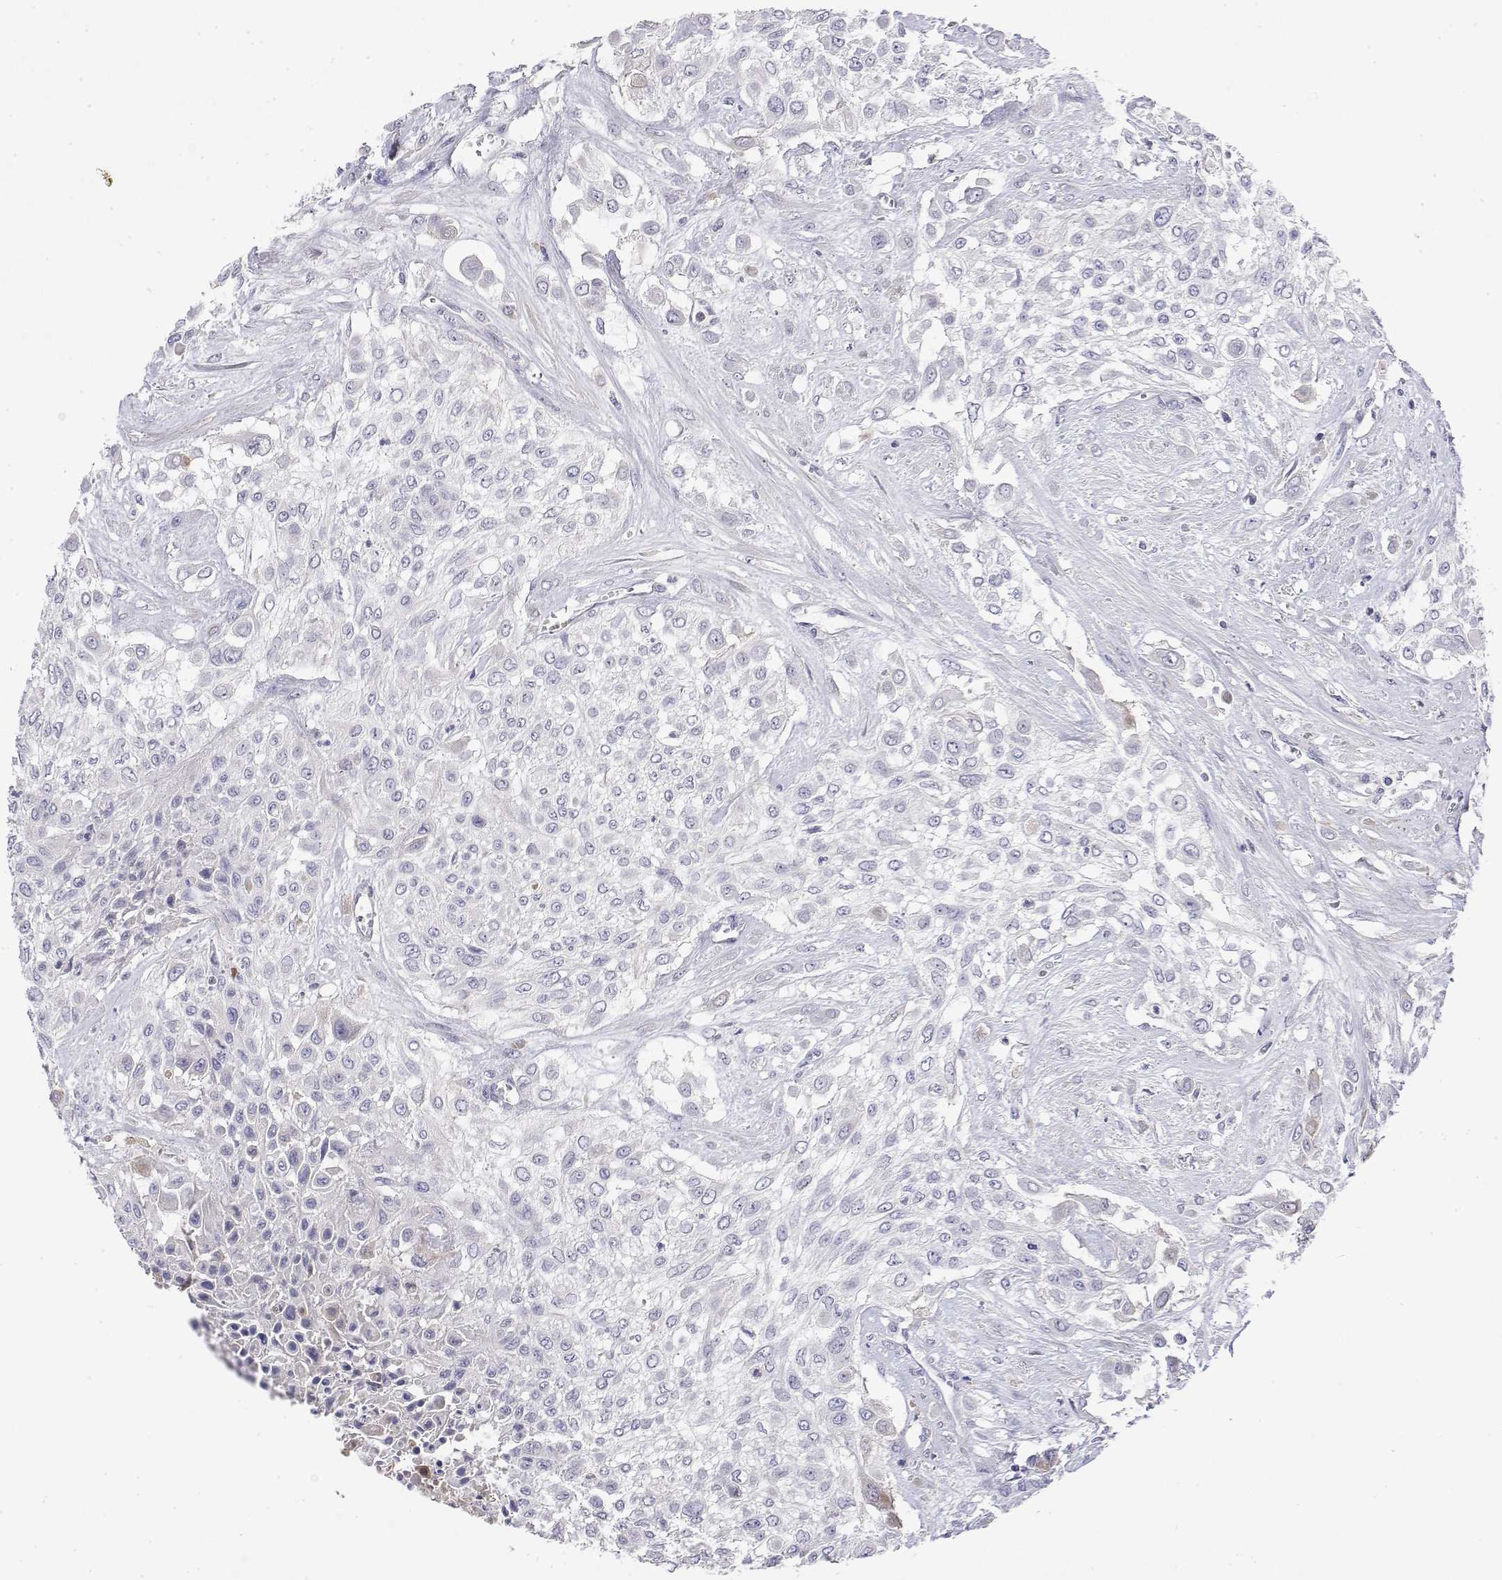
{"staining": {"intensity": "negative", "quantity": "none", "location": "none"}, "tissue": "urothelial cancer", "cell_type": "Tumor cells", "image_type": "cancer", "snomed": [{"axis": "morphology", "description": "Urothelial carcinoma, High grade"}, {"axis": "topography", "description": "Urinary bladder"}], "caption": "Immunohistochemistry photomicrograph of high-grade urothelial carcinoma stained for a protein (brown), which exhibits no positivity in tumor cells. (Immunohistochemistry (ihc), brightfield microscopy, high magnification).", "gene": "GGACT", "patient": {"sex": "male", "age": 57}}